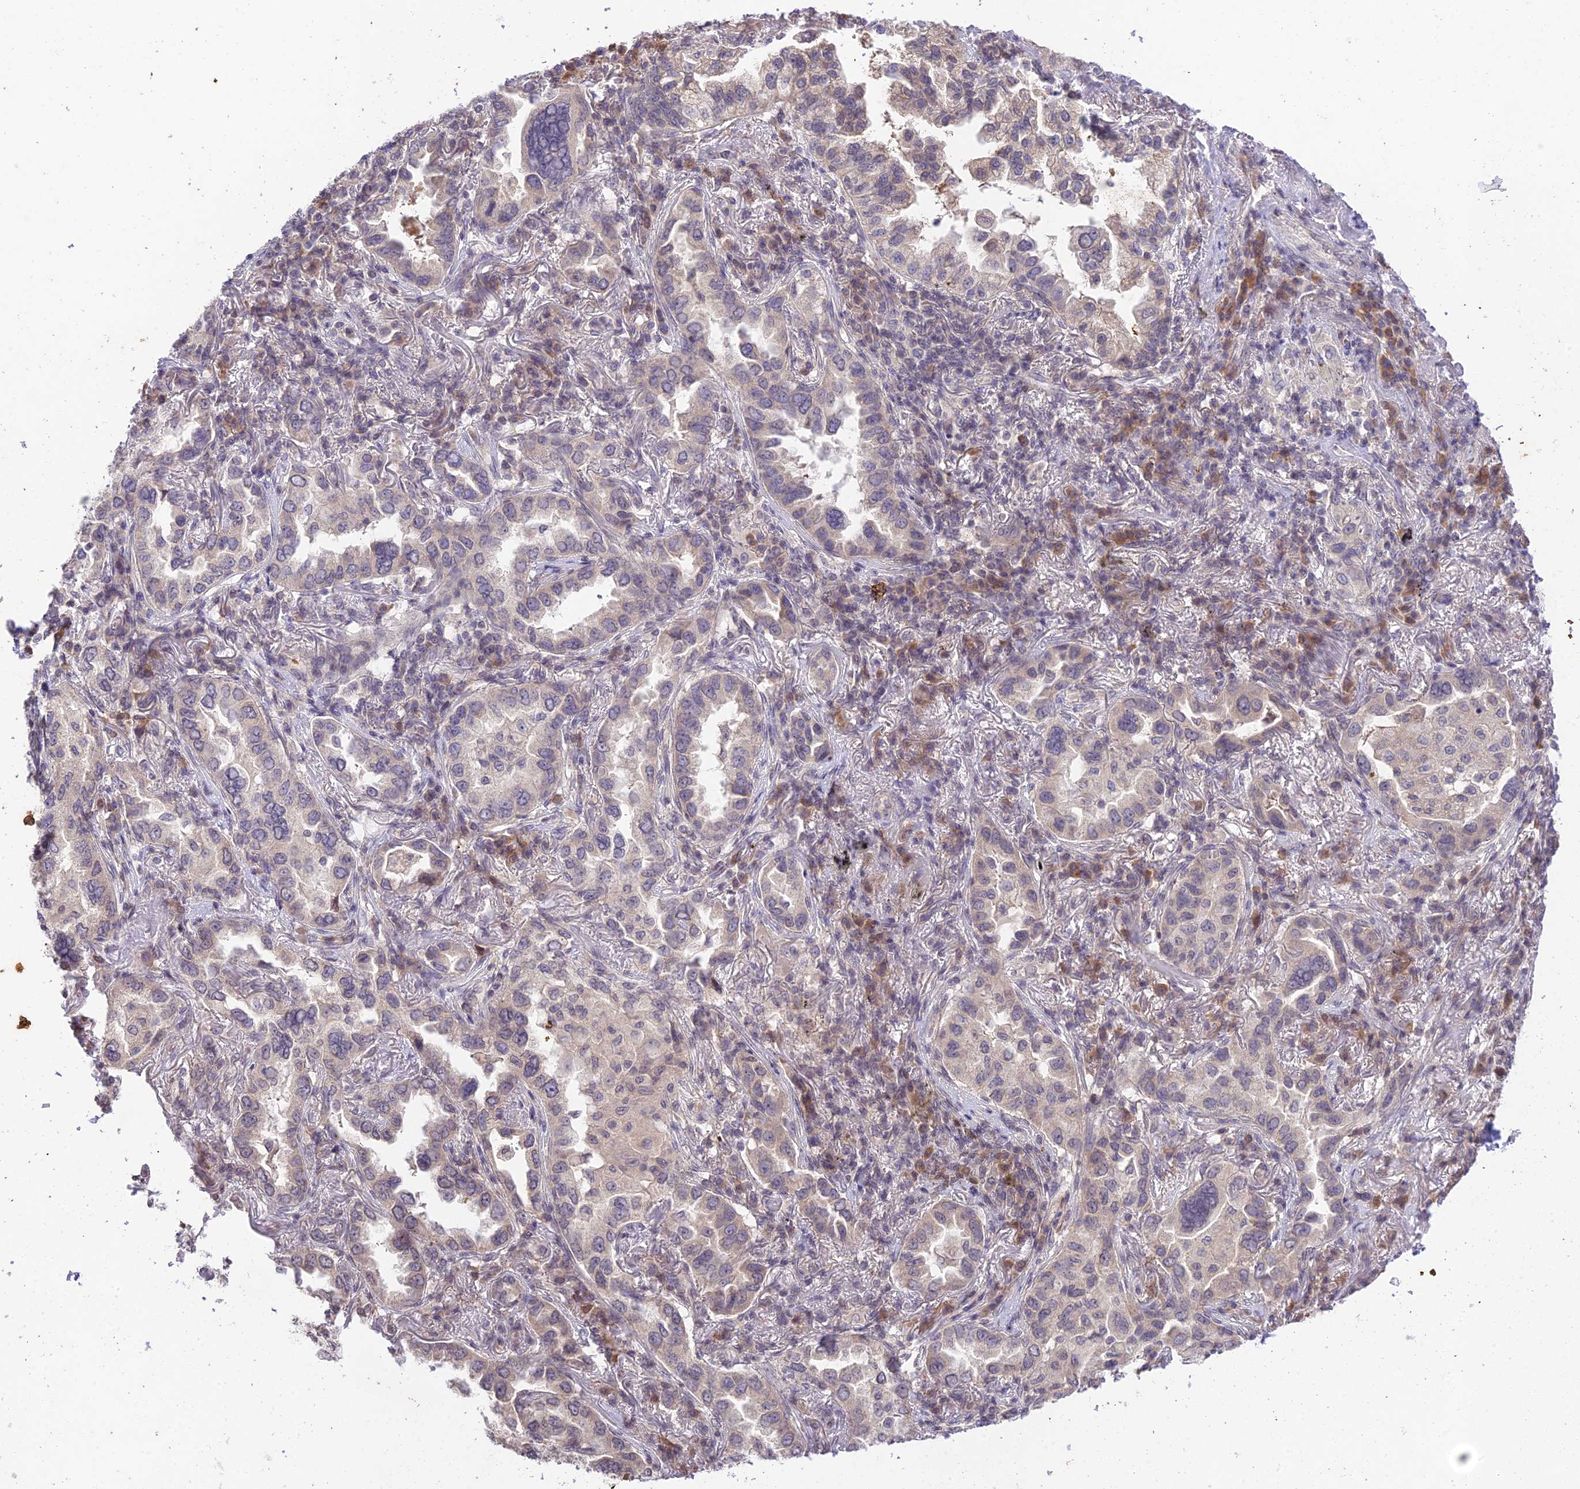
{"staining": {"intensity": "weak", "quantity": "25%-75%", "location": "cytoplasmic/membranous"}, "tissue": "lung cancer", "cell_type": "Tumor cells", "image_type": "cancer", "snomed": [{"axis": "morphology", "description": "Adenocarcinoma, NOS"}, {"axis": "topography", "description": "Lung"}], "caption": "Lung cancer stained for a protein (brown) demonstrates weak cytoplasmic/membranous positive staining in about 25%-75% of tumor cells.", "gene": "TEKT1", "patient": {"sex": "female", "age": 69}}